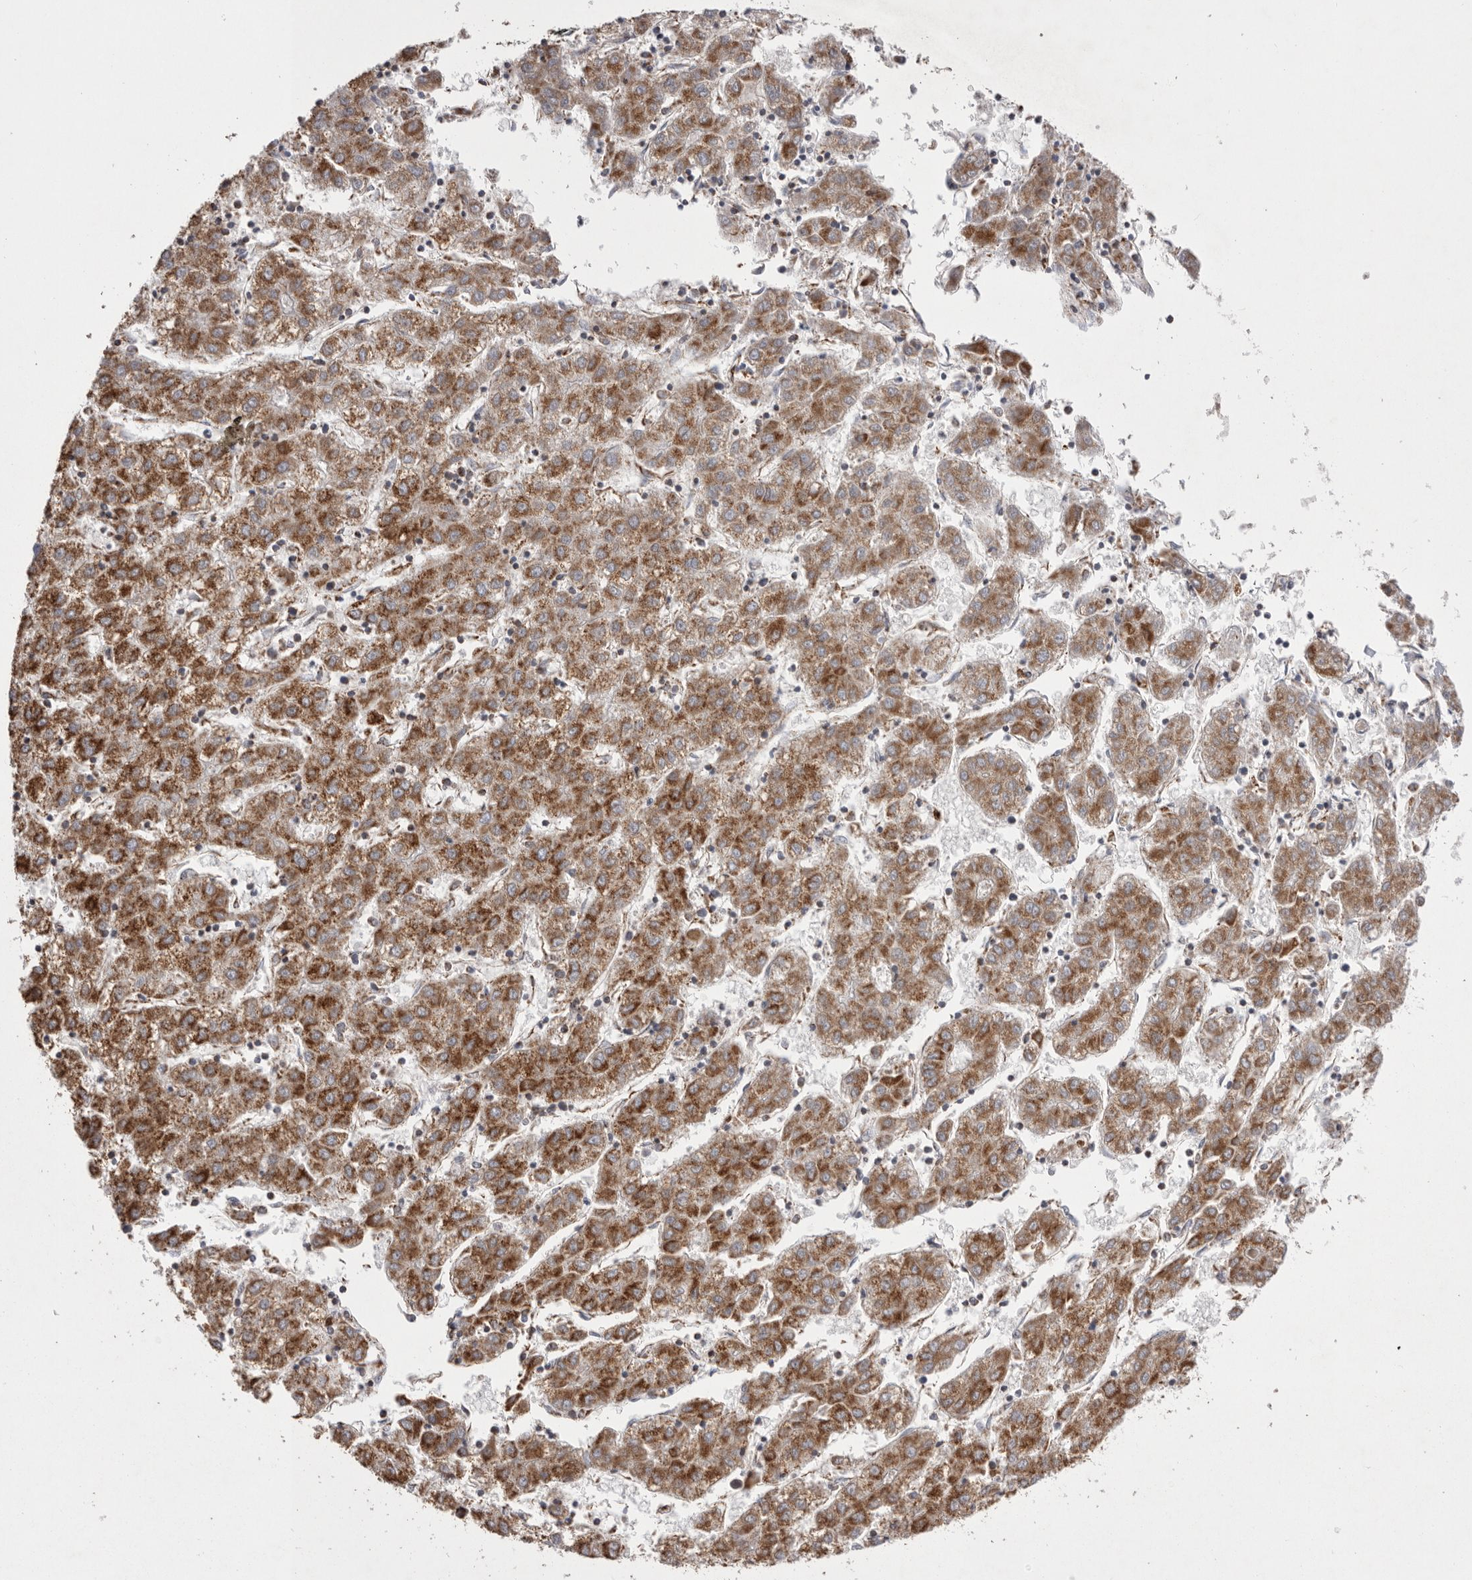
{"staining": {"intensity": "moderate", "quantity": ">75%", "location": "cytoplasmic/membranous"}, "tissue": "liver cancer", "cell_type": "Tumor cells", "image_type": "cancer", "snomed": [{"axis": "morphology", "description": "Carcinoma, Hepatocellular, NOS"}, {"axis": "topography", "description": "Liver"}], "caption": "A high-resolution image shows immunohistochemistry staining of hepatocellular carcinoma (liver), which displays moderate cytoplasmic/membranous staining in about >75% of tumor cells.", "gene": "VDAC3", "patient": {"sex": "male", "age": 72}}